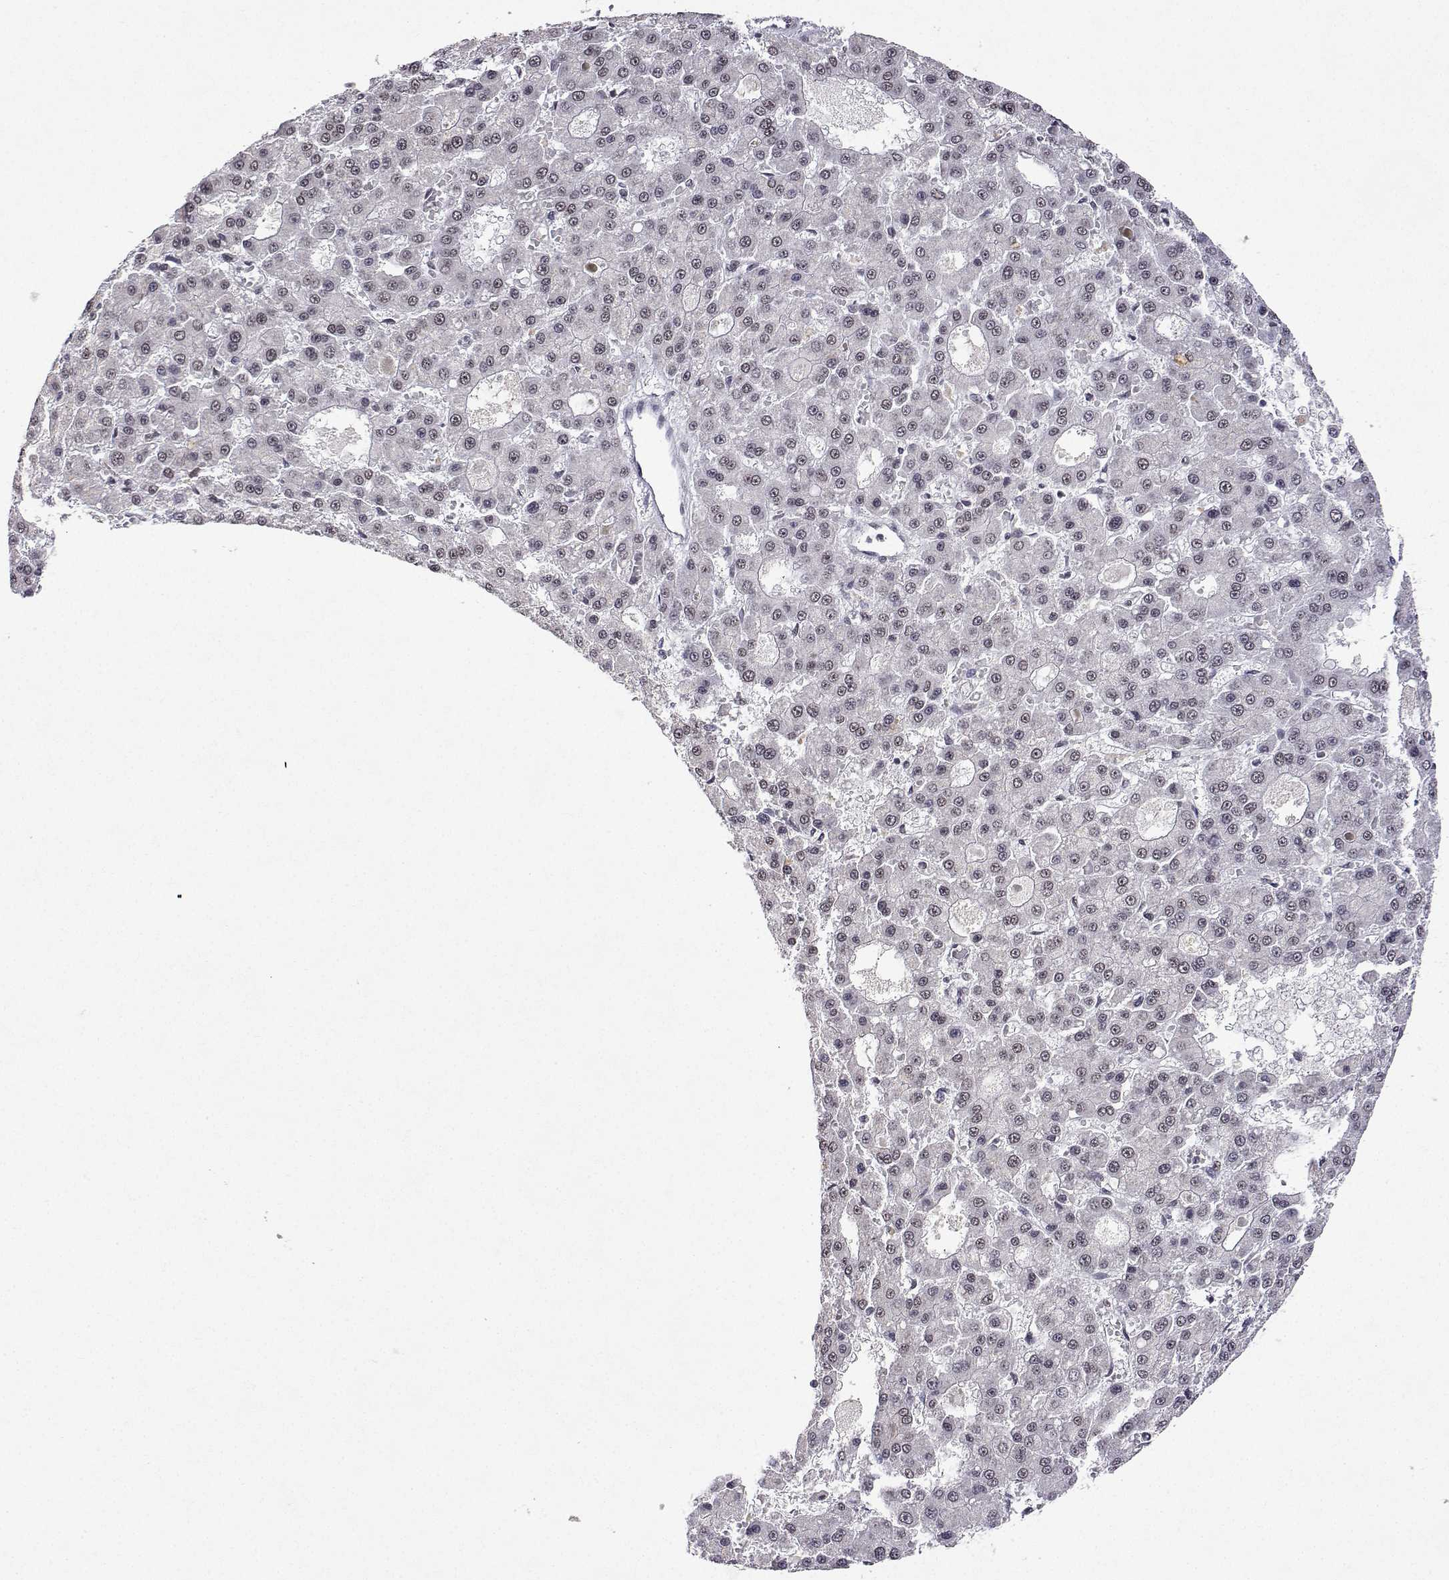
{"staining": {"intensity": "weak", "quantity": "<25%", "location": "nuclear"}, "tissue": "liver cancer", "cell_type": "Tumor cells", "image_type": "cancer", "snomed": [{"axis": "morphology", "description": "Carcinoma, Hepatocellular, NOS"}, {"axis": "topography", "description": "Liver"}], "caption": "Photomicrograph shows no protein staining in tumor cells of liver hepatocellular carcinoma tissue.", "gene": "XPC", "patient": {"sex": "male", "age": 70}}